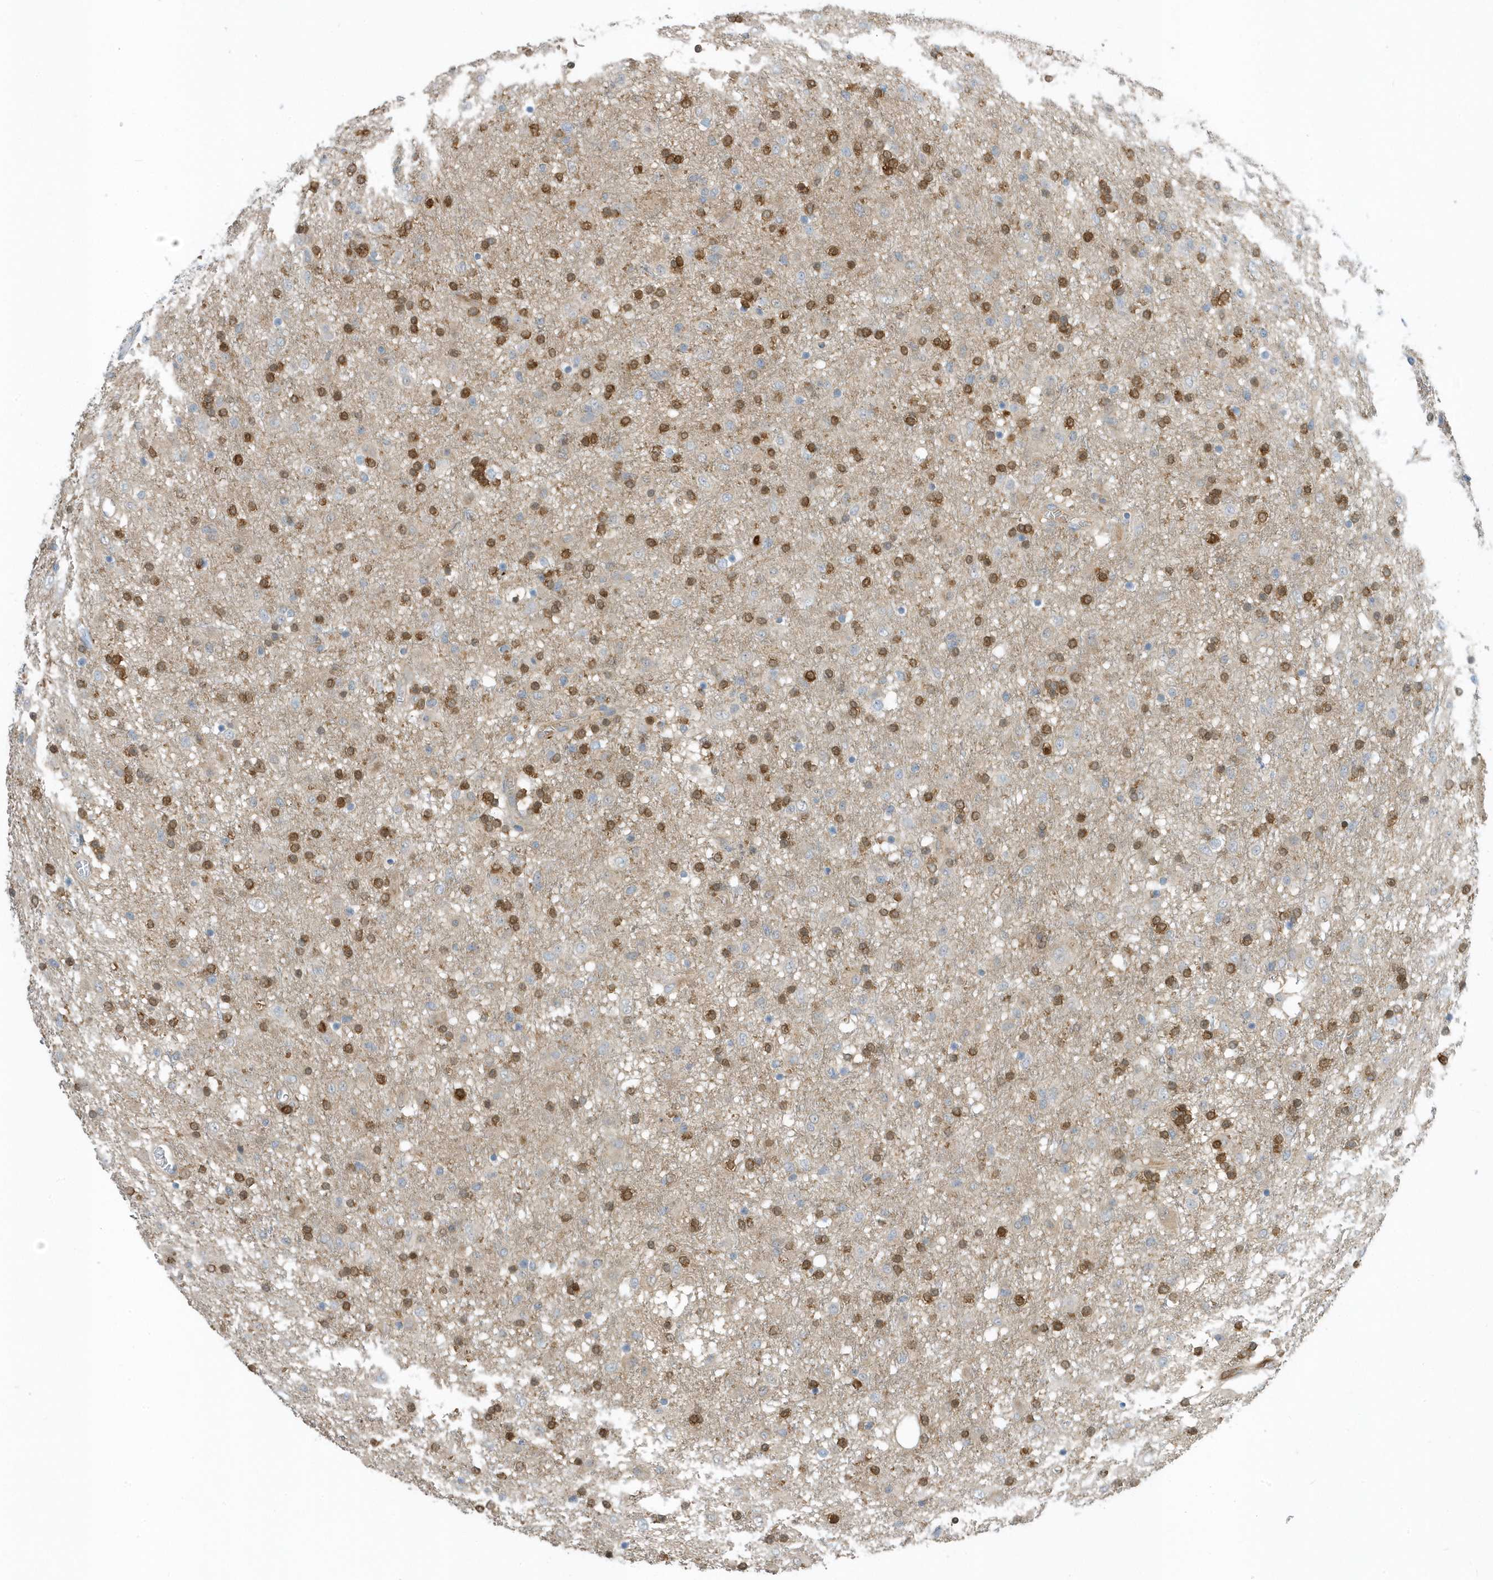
{"staining": {"intensity": "moderate", "quantity": "25%-75%", "location": "nuclear"}, "tissue": "glioma", "cell_type": "Tumor cells", "image_type": "cancer", "snomed": [{"axis": "morphology", "description": "Glioma, malignant, Low grade"}, {"axis": "topography", "description": "Brain"}], "caption": "This is a histology image of immunohistochemistry staining of glioma, which shows moderate positivity in the nuclear of tumor cells.", "gene": "USP53", "patient": {"sex": "male", "age": 65}}